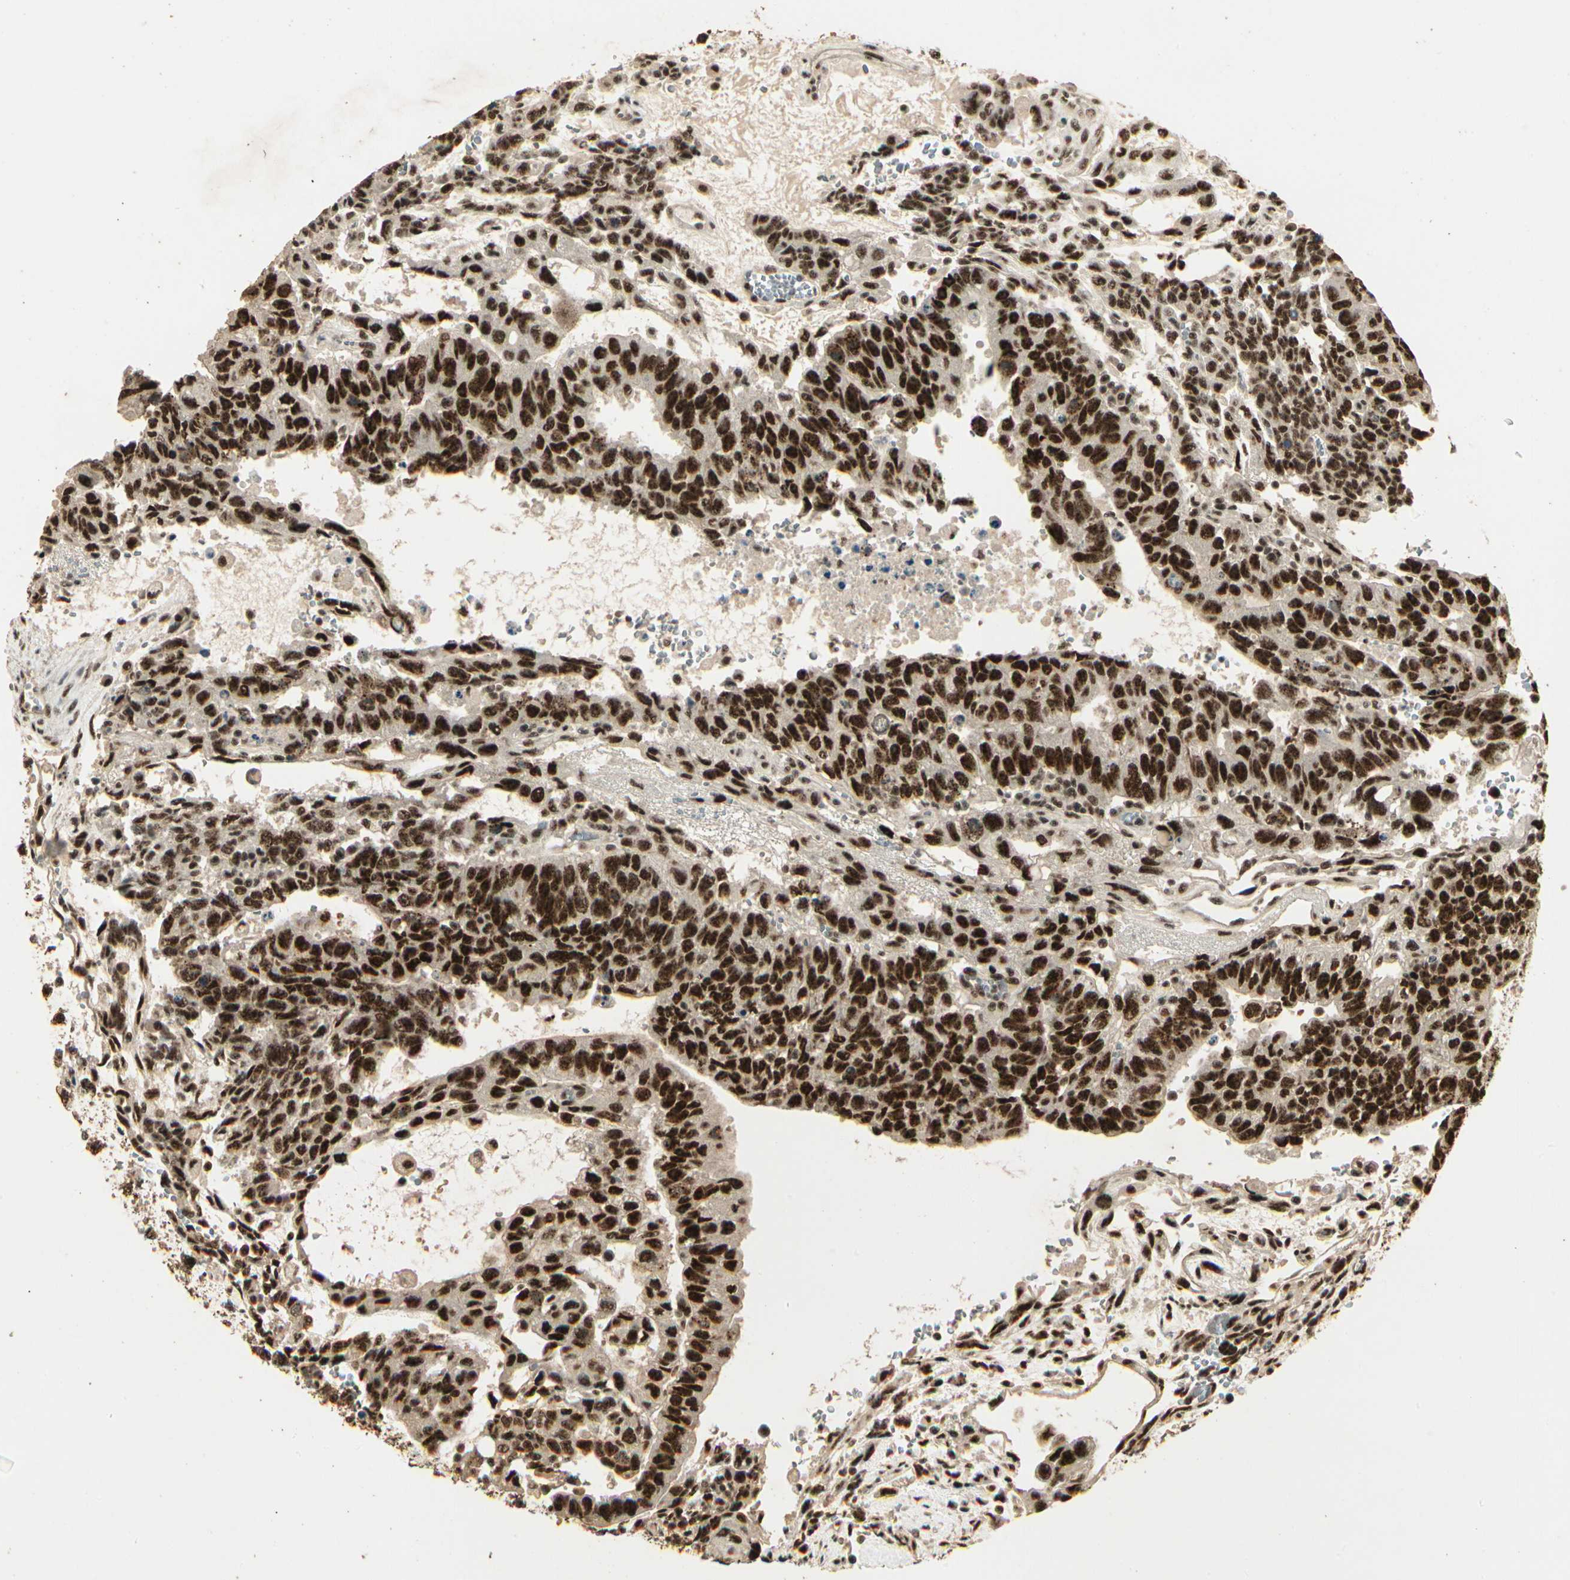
{"staining": {"intensity": "strong", "quantity": ">75%", "location": "nuclear"}, "tissue": "testis cancer", "cell_type": "Tumor cells", "image_type": "cancer", "snomed": [{"axis": "morphology", "description": "Seminoma, NOS"}, {"axis": "morphology", "description": "Carcinoma, Embryonal, NOS"}, {"axis": "topography", "description": "Testis"}], "caption": "Brown immunohistochemical staining in human testis seminoma reveals strong nuclear staining in about >75% of tumor cells.", "gene": "RBM25", "patient": {"sex": "male", "age": 52}}